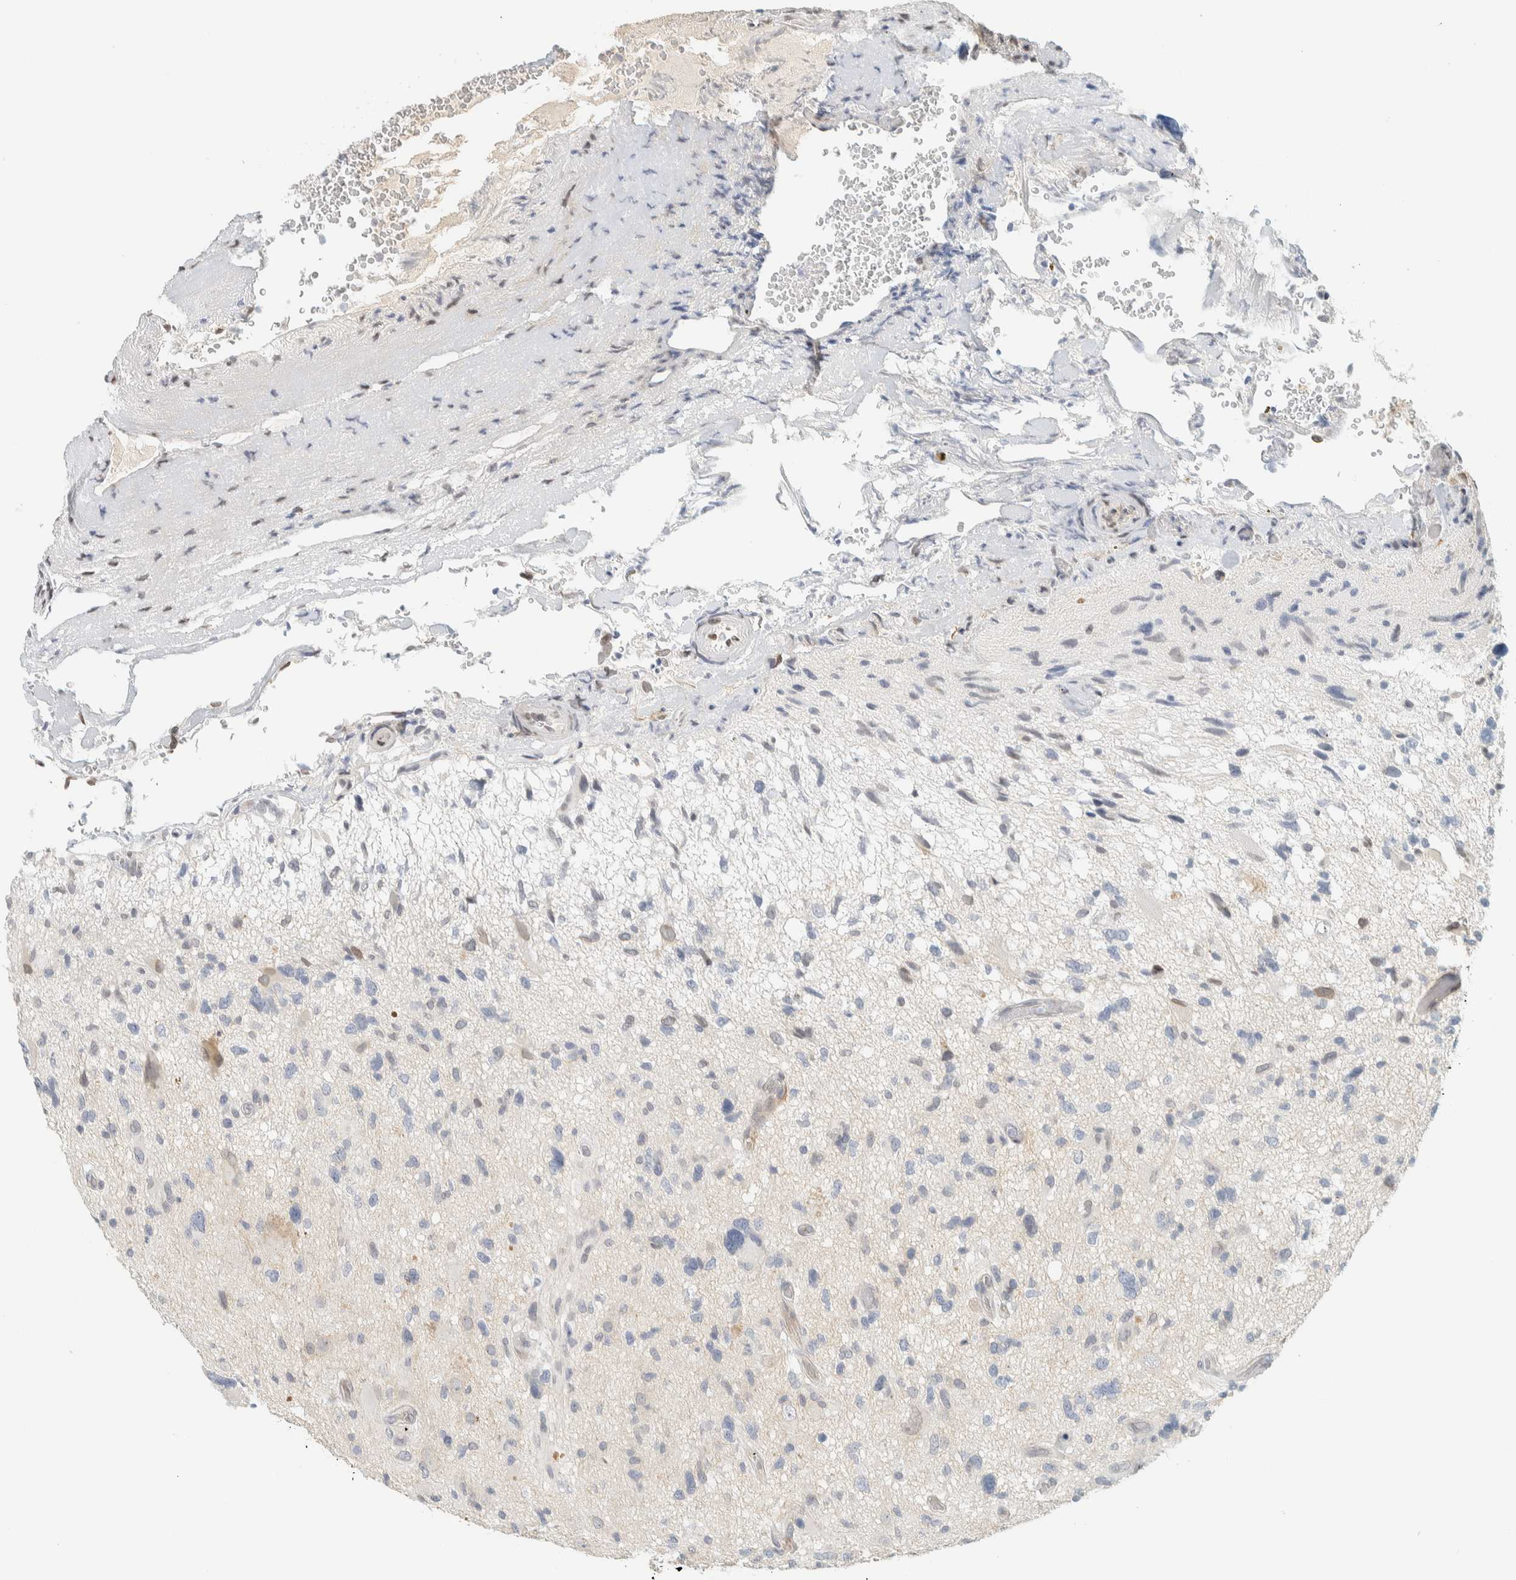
{"staining": {"intensity": "negative", "quantity": "none", "location": "none"}, "tissue": "glioma", "cell_type": "Tumor cells", "image_type": "cancer", "snomed": [{"axis": "morphology", "description": "Glioma, malignant, High grade"}, {"axis": "topography", "description": "Brain"}], "caption": "Tumor cells are negative for protein expression in human malignant glioma (high-grade).", "gene": "C1QTNF12", "patient": {"sex": "male", "age": 33}}